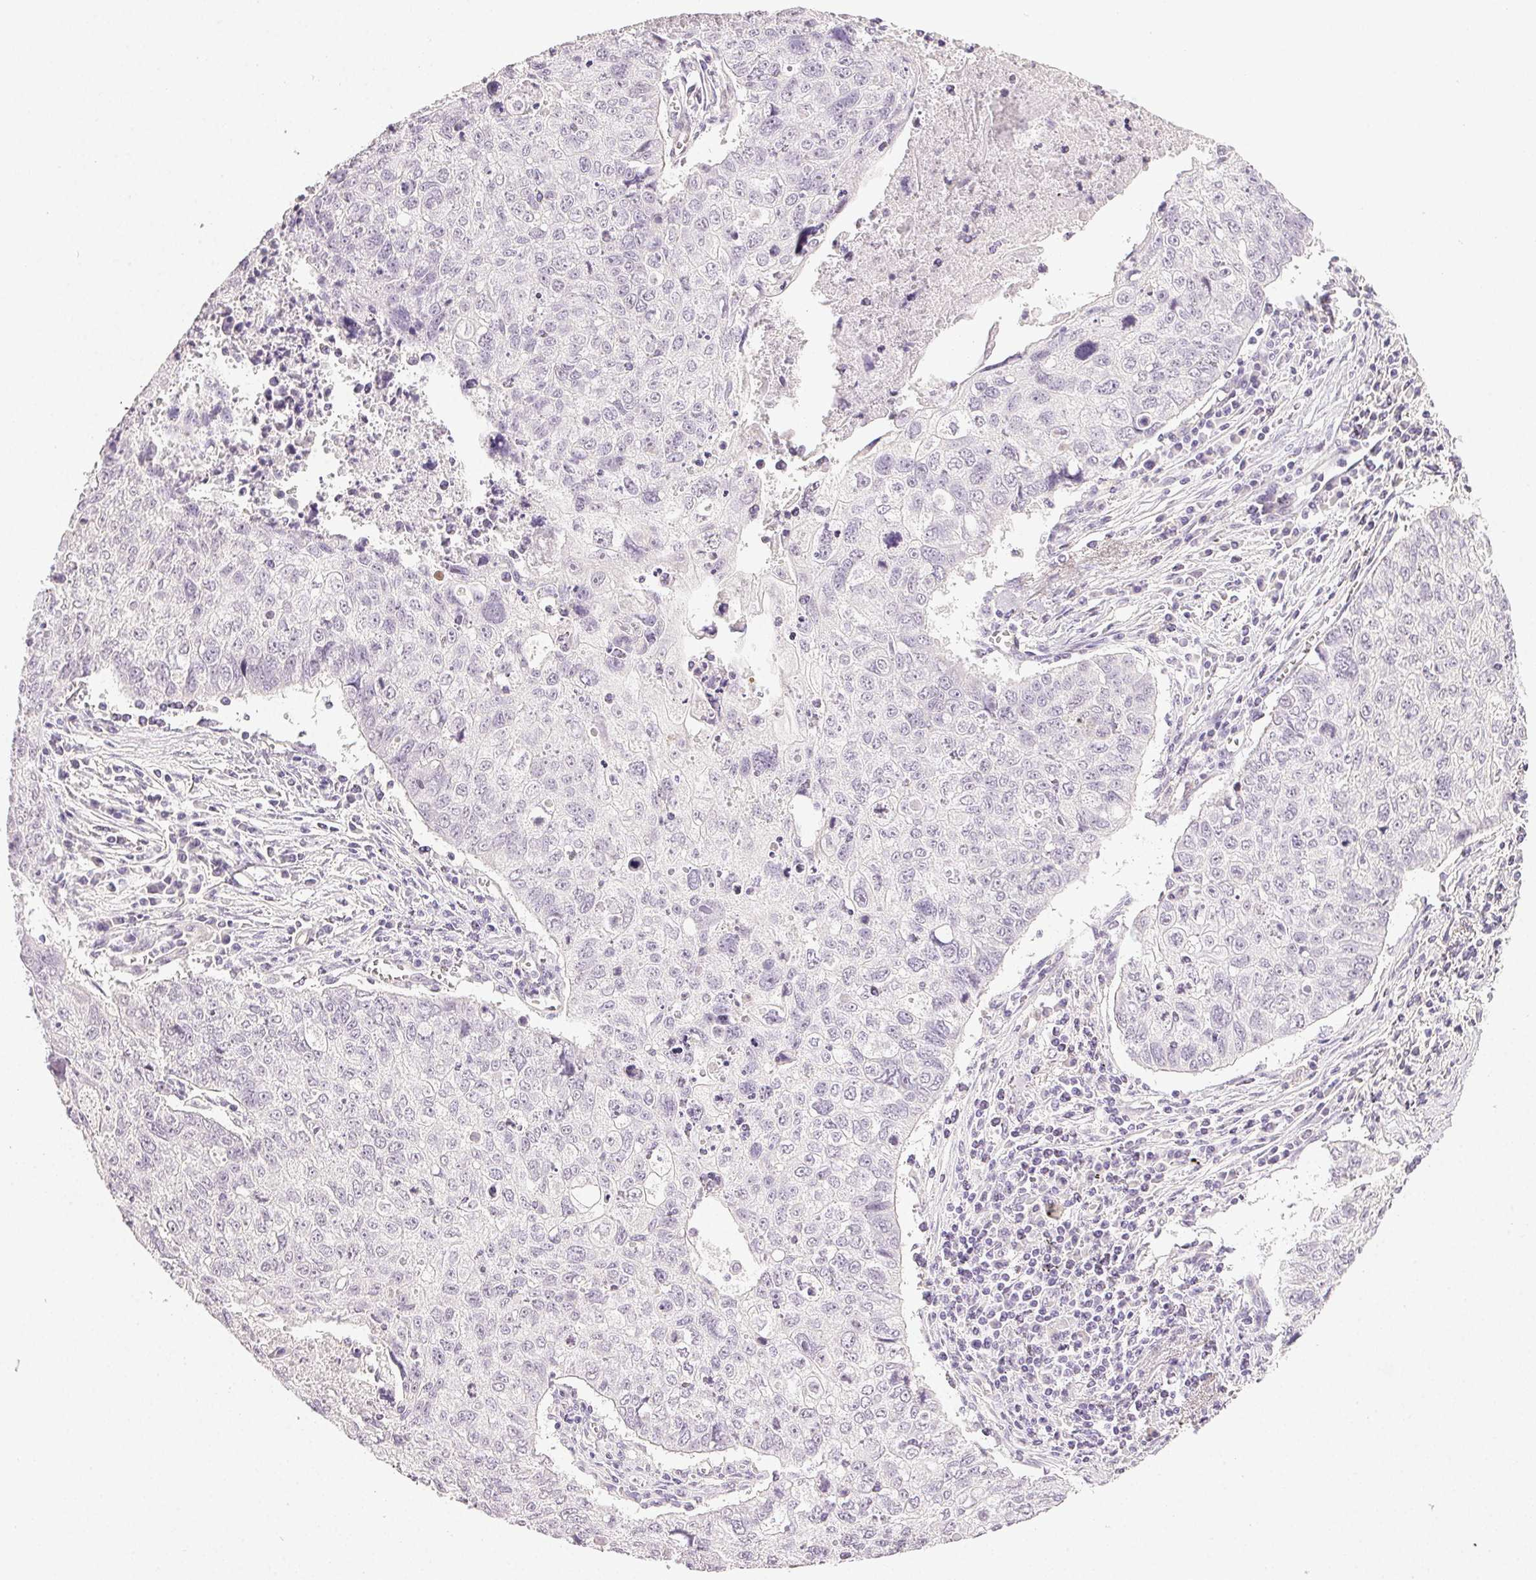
{"staining": {"intensity": "negative", "quantity": "none", "location": "none"}, "tissue": "lung cancer", "cell_type": "Tumor cells", "image_type": "cancer", "snomed": [{"axis": "morphology", "description": "Normal morphology"}, {"axis": "morphology", "description": "Aneuploidy"}, {"axis": "morphology", "description": "Squamous cell carcinoma, NOS"}, {"axis": "topography", "description": "Lymph node"}, {"axis": "topography", "description": "Lung"}], "caption": "A histopathology image of lung squamous cell carcinoma stained for a protein displays no brown staining in tumor cells.", "gene": "PLCB1", "patient": {"sex": "female", "age": 76}}